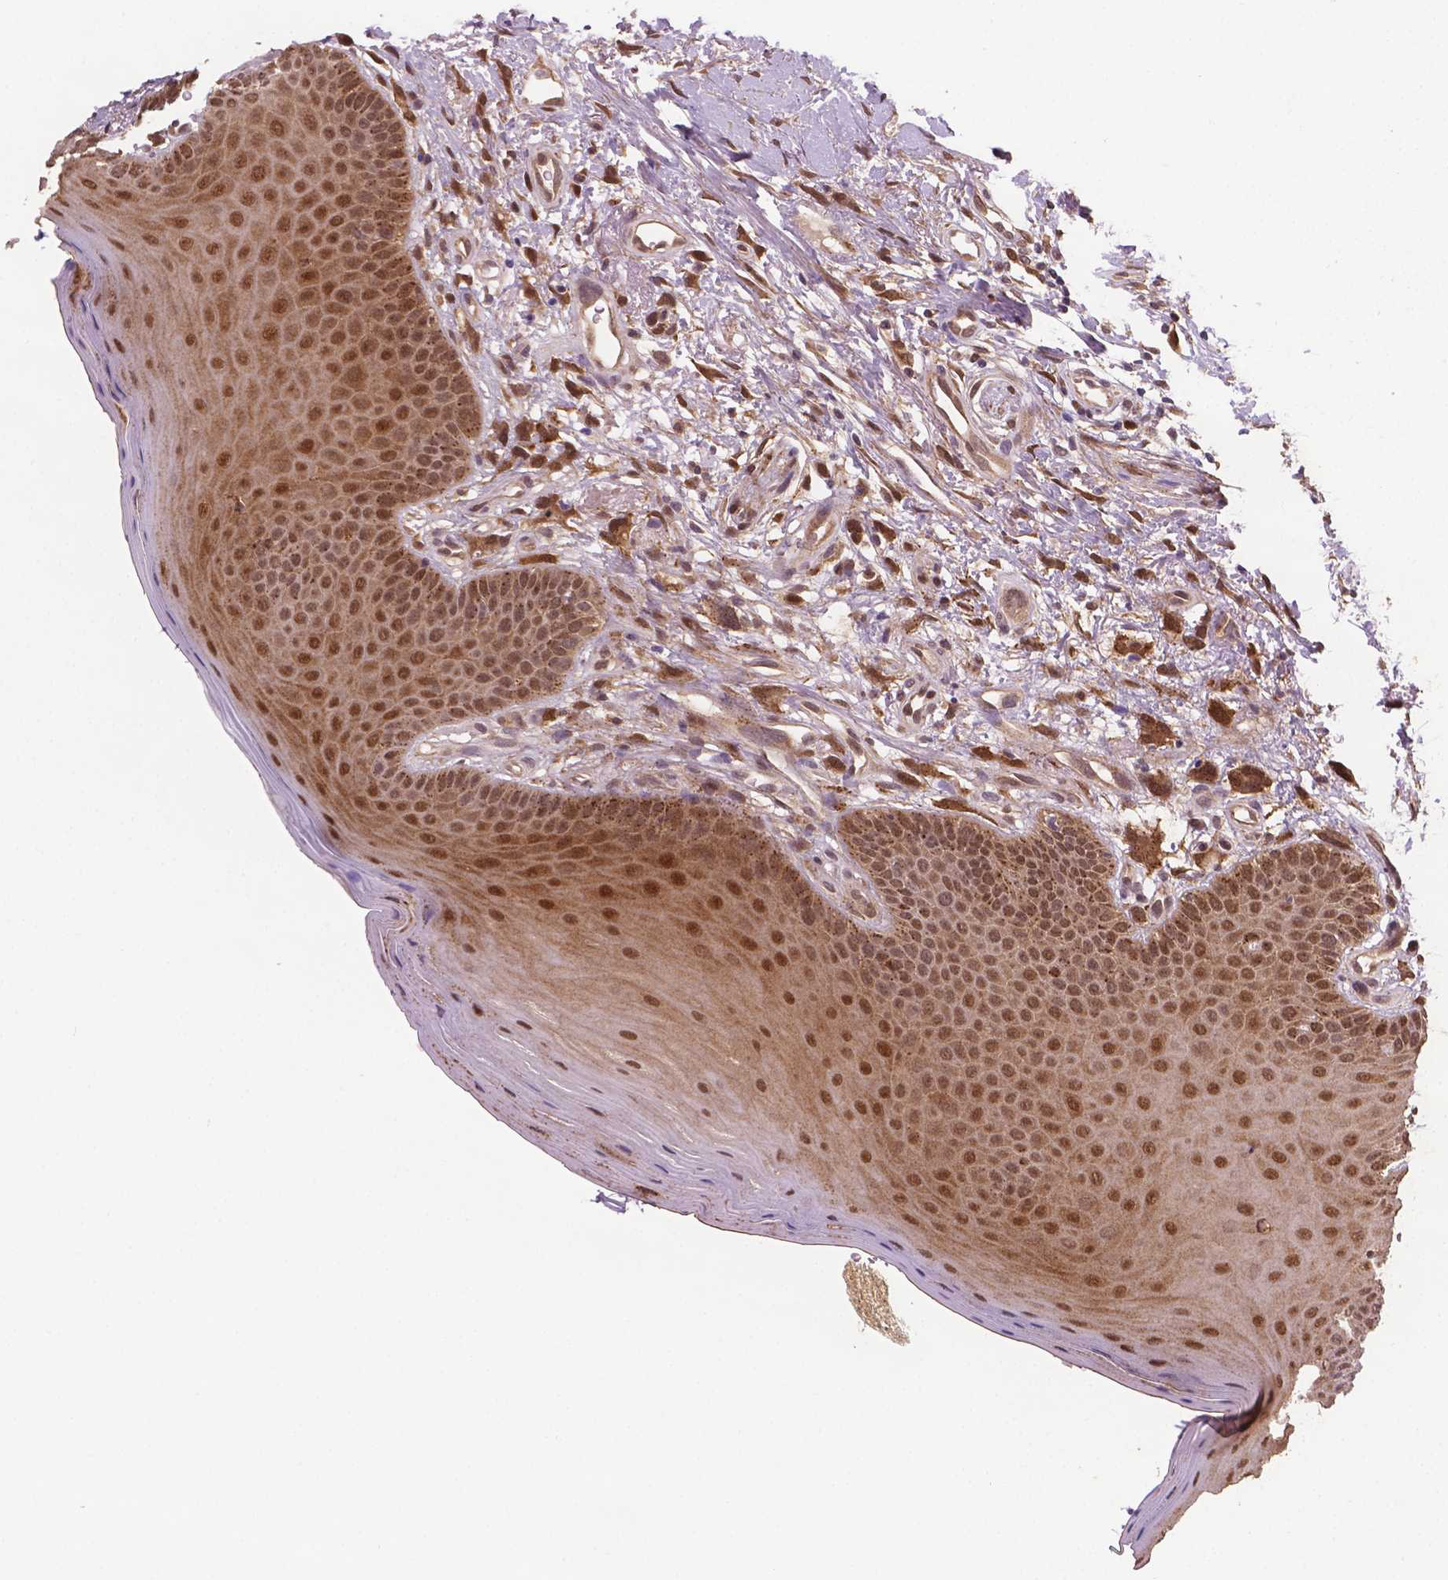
{"staining": {"intensity": "moderate", "quantity": ">75%", "location": "cytoplasmic/membranous,nuclear"}, "tissue": "oral mucosa", "cell_type": "Squamous epithelial cells", "image_type": "normal", "snomed": [{"axis": "morphology", "description": "Normal tissue, NOS"}, {"axis": "morphology", "description": "Normal morphology"}, {"axis": "topography", "description": "Oral tissue"}], "caption": "A histopathology image of human oral mucosa stained for a protein exhibits moderate cytoplasmic/membranous,nuclear brown staining in squamous epithelial cells.", "gene": "PLIN3", "patient": {"sex": "female", "age": 76}}